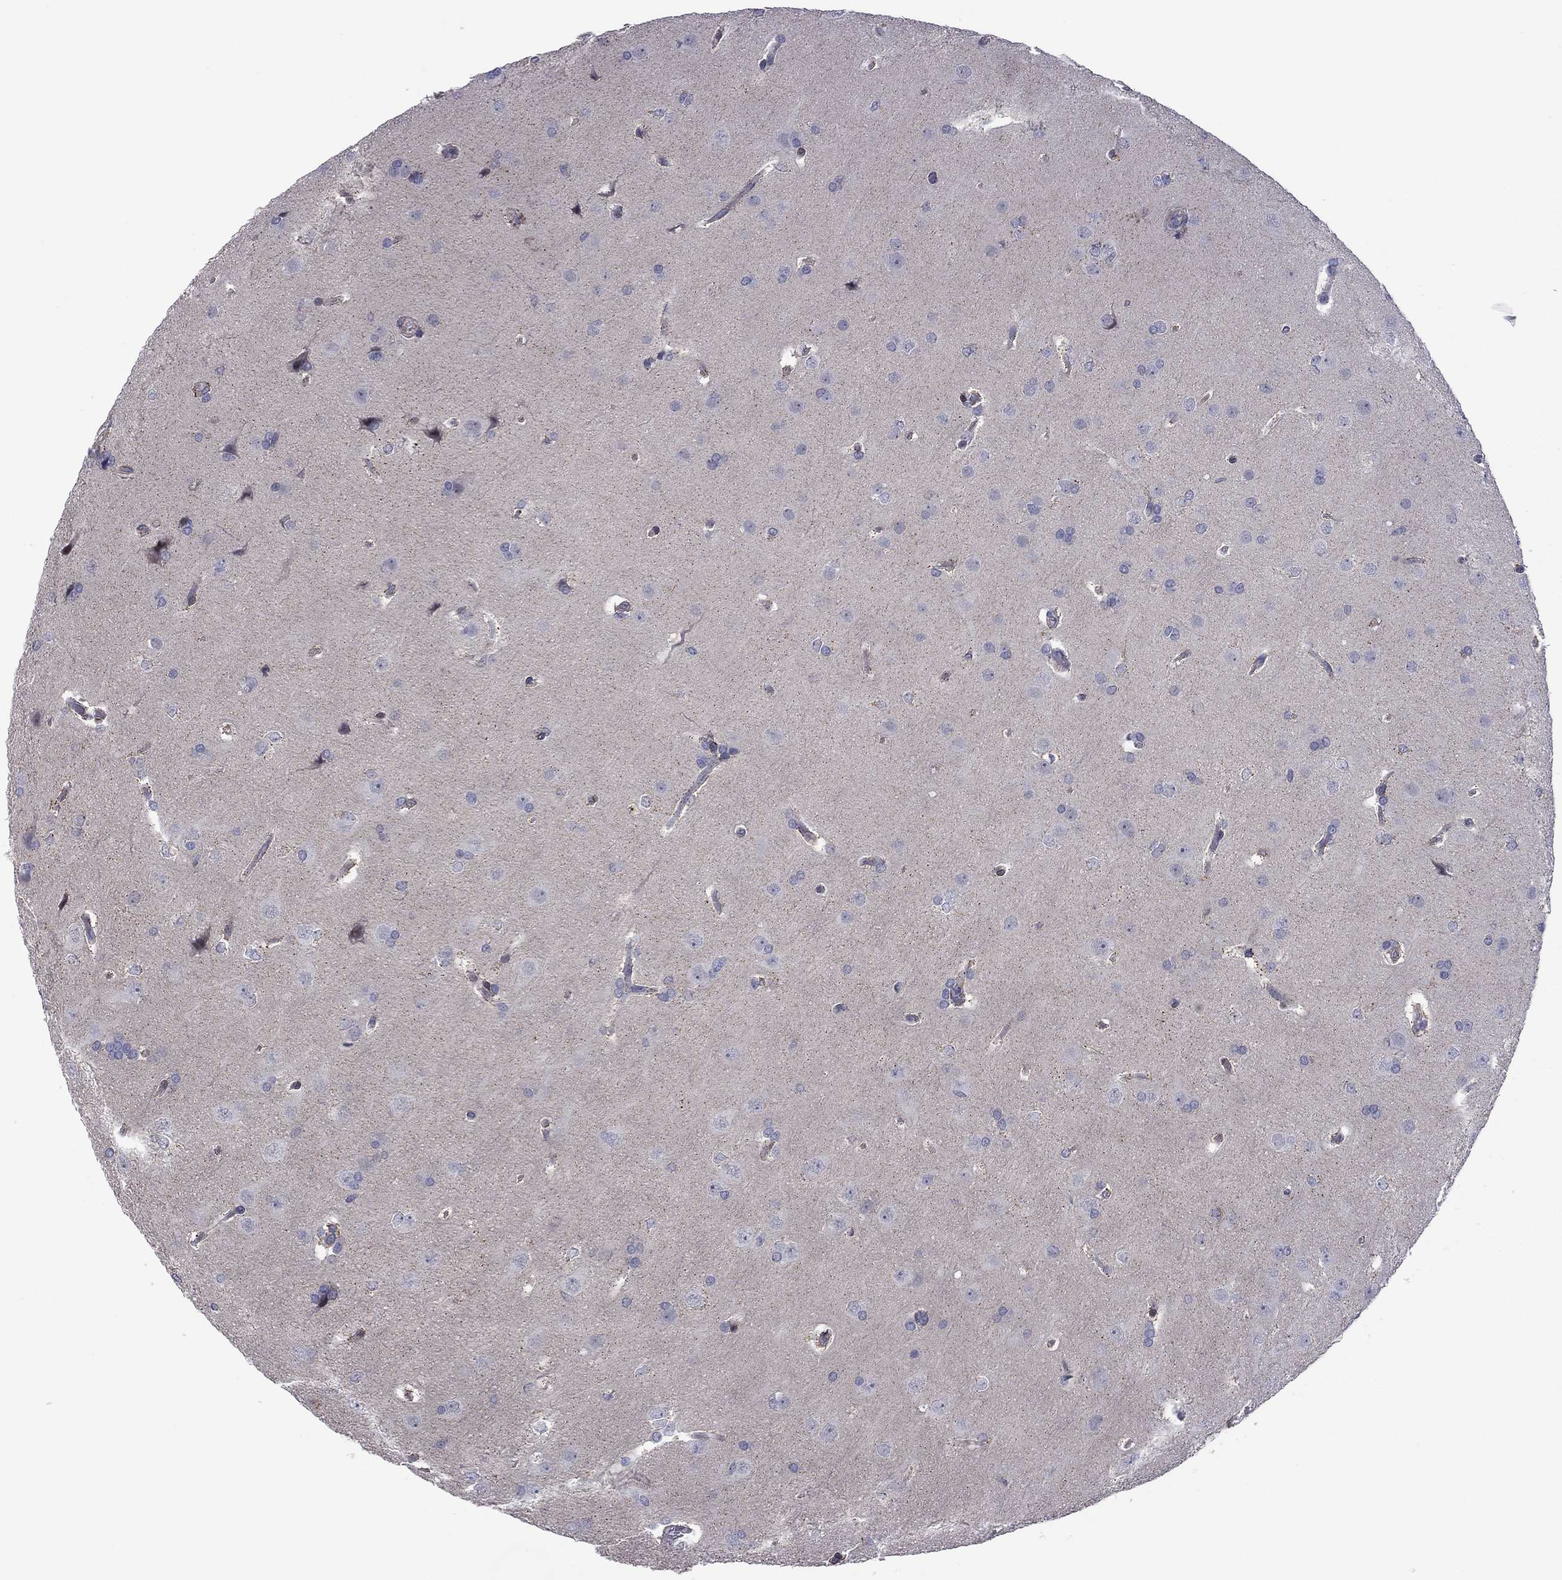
{"staining": {"intensity": "negative", "quantity": "none", "location": "none"}, "tissue": "glioma", "cell_type": "Tumor cells", "image_type": "cancer", "snomed": [{"axis": "morphology", "description": "Glioma, malignant, Low grade"}, {"axis": "topography", "description": "Brain"}], "caption": "Immunohistochemical staining of human glioma demonstrates no significant staining in tumor cells. (Brightfield microscopy of DAB immunohistochemistry at high magnification).", "gene": "POU5F2", "patient": {"sex": "female", "age": 32}}